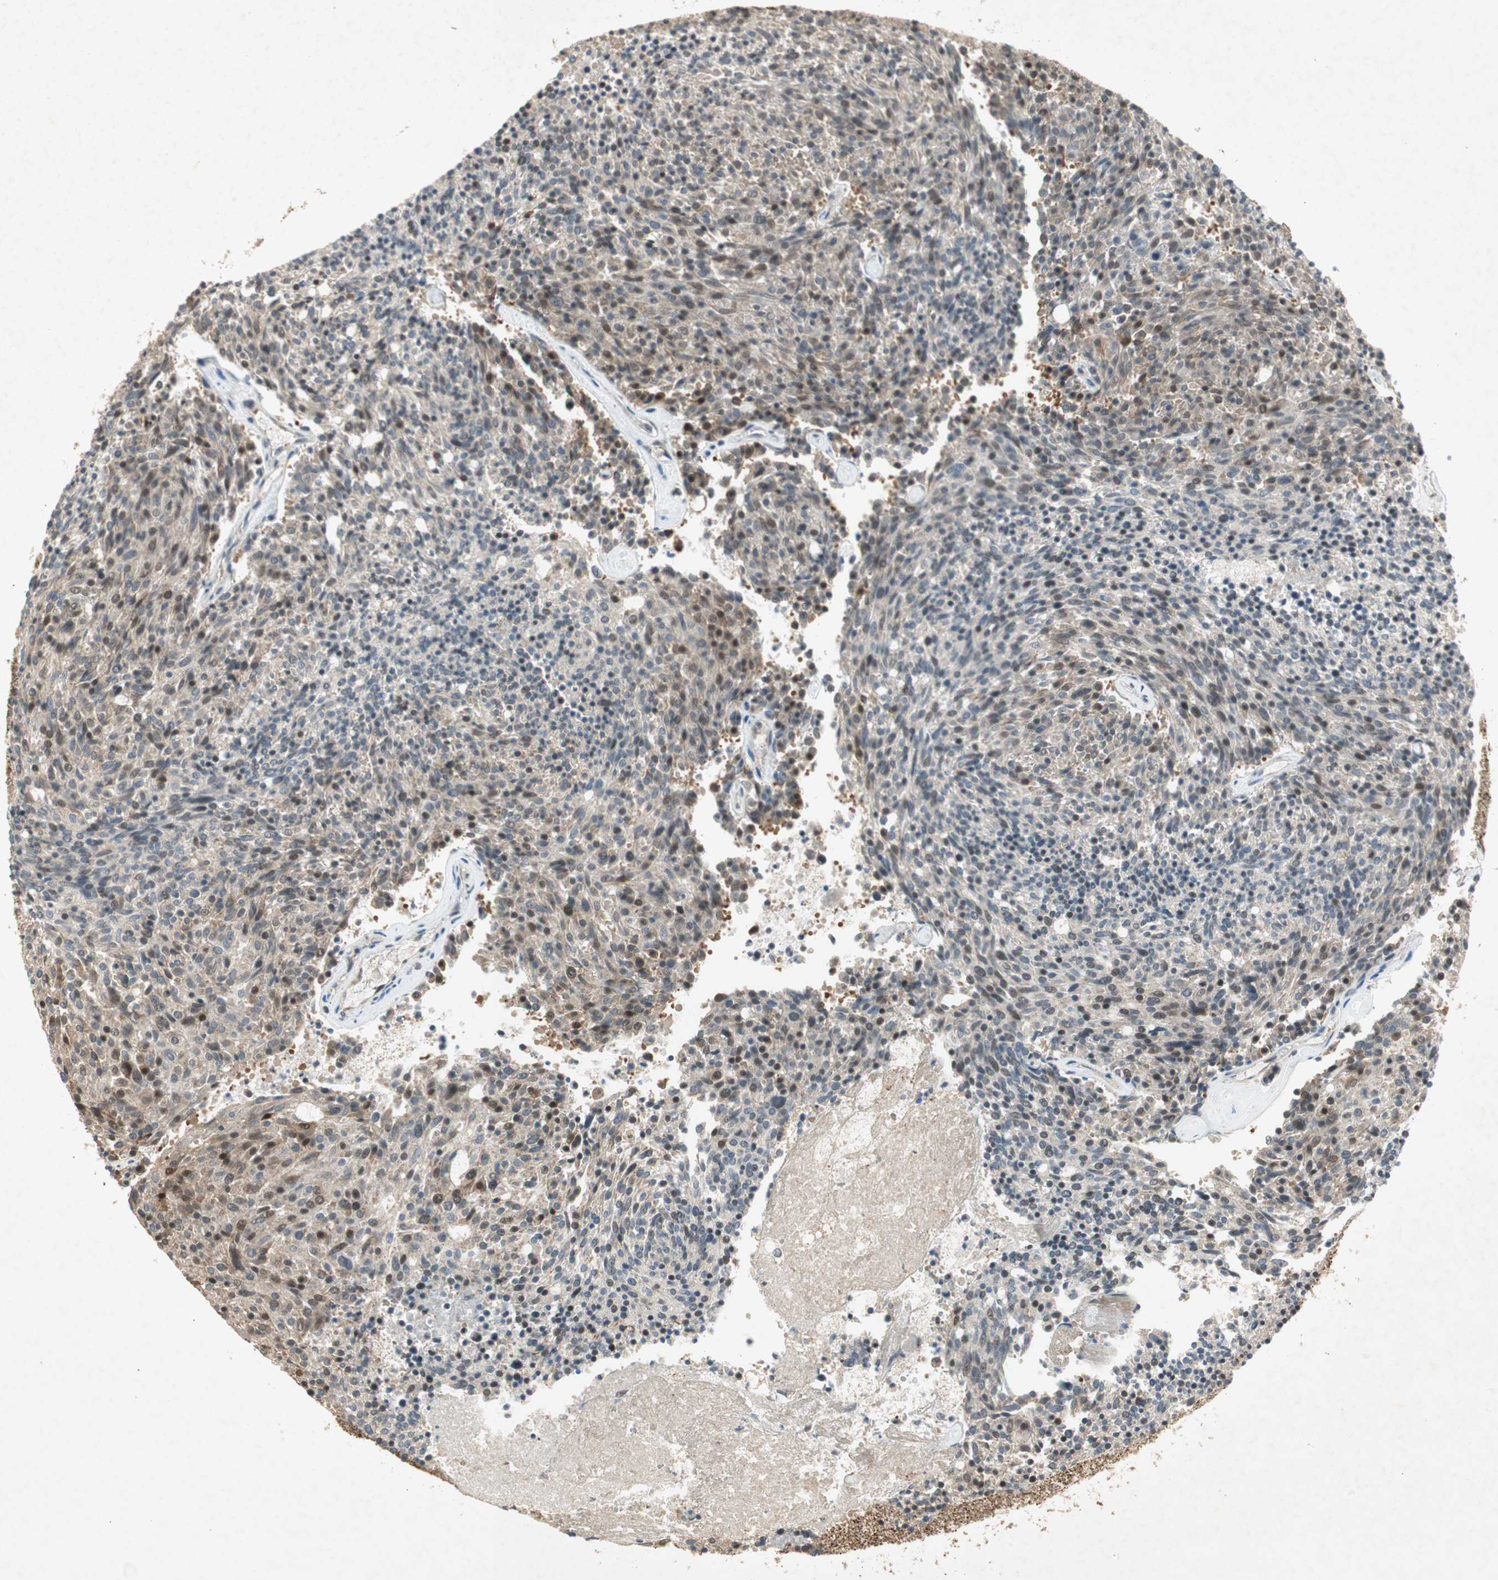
{"staining": {"intensity": "moderate", "quantity": "<25%", "location": "cytoplasmic/membranous,nuclear"}, "tissue": "carcinoid", "cell_type": "Tumor cells", "image_type": "cancer", "snomed": [{"axis": "morphology", "description": "Carcinoid, malignant, NOS"}, {"axis": "topography", "description": "Pancreas"}], "caption": "Brown immunohistochemical staining in human carcinoid demonstrates moderate cytoplasmic/membranous and nuclear positivity in approximately <25% of tumor cells.", "gene": "USP2", "patient": {"sex": "female", "age": 54}}